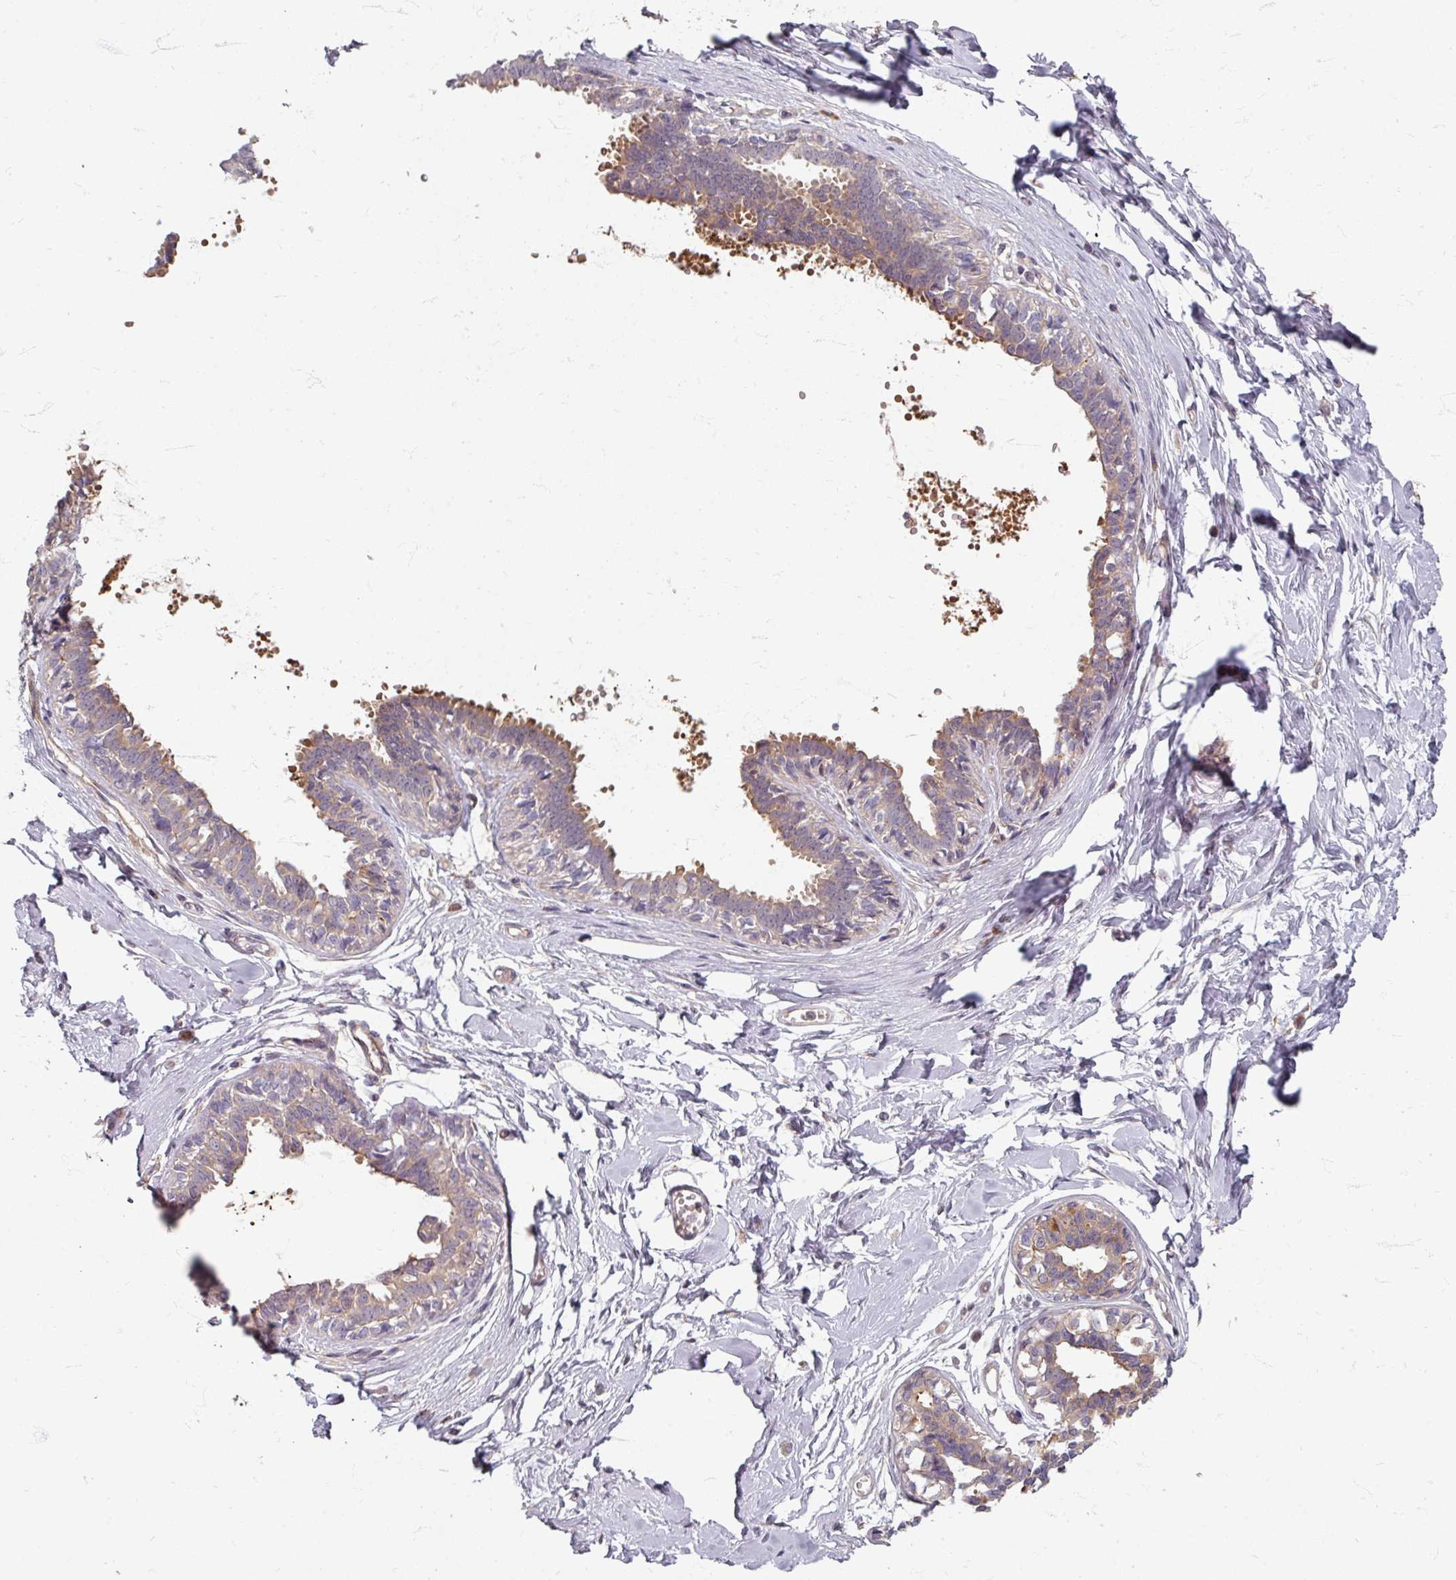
{"staining": {"intensity": "negative", "quantity": "none", "location": "none"}, "tissue": "breast", "cell_type": "Adipocytes", "image_type": "normal", "snomed": [{"axis": "morphology", "description": "Normal tissue, NOS"}, {"axis": "topography", "description": "Breast"}], "caption": "Immunohistochemistry of unremarkable breast demonstrates no positivity in adipocytes. The staining was performed using DAB (3,3'-diaminobenzidine) to visualize the protein expression in brown, while the nuclei were stained in blue with hematoxylin (Magnification: 20x).", "gene": "STAM", "patient": {"sex": "female", "age": 27}}